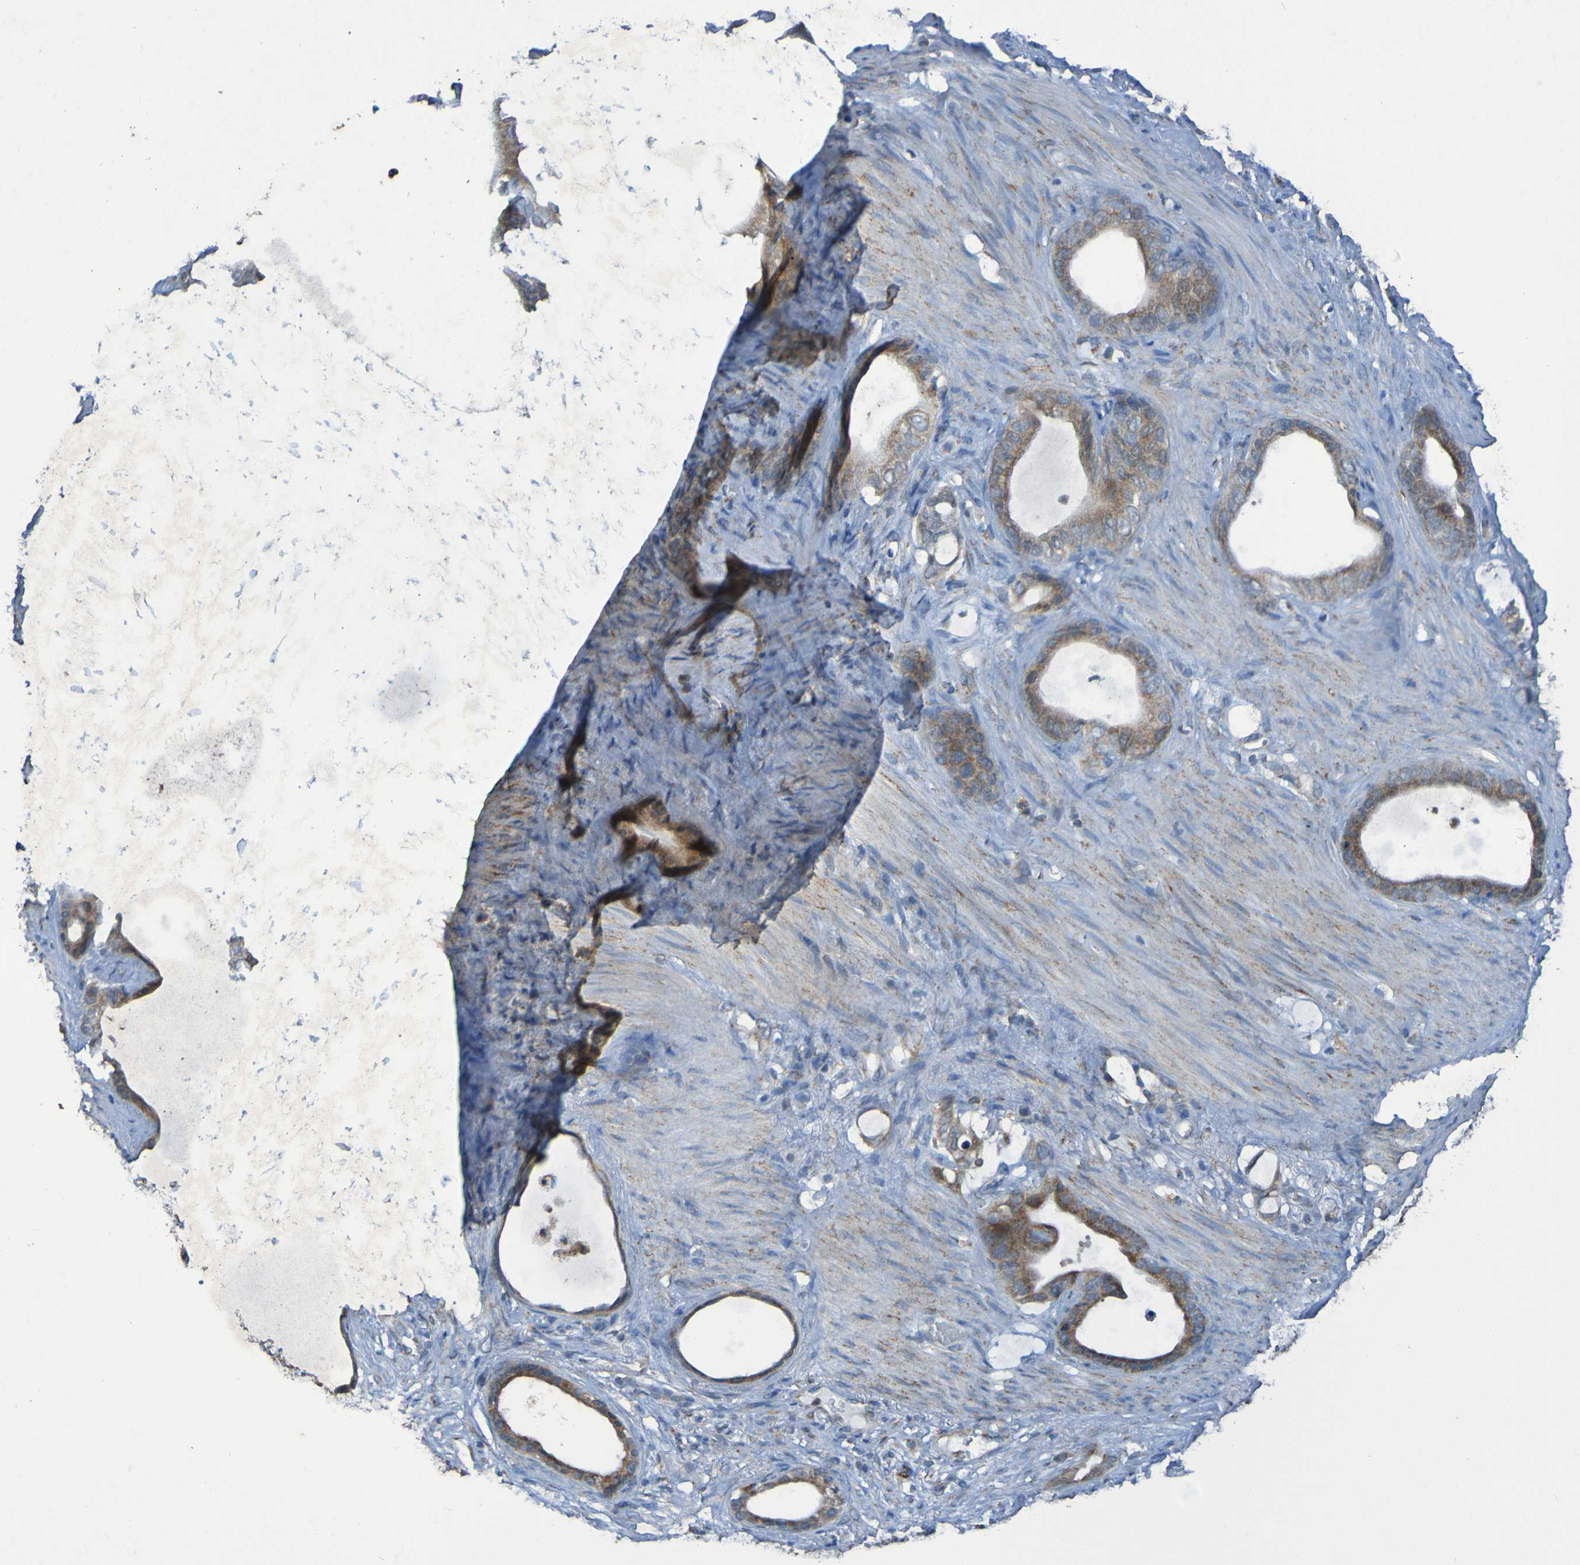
{"staining": {"intensity": "moderate", "quantity": ">75%", "location": "cytoplasmic/membranous"}, "tissue": "stomach cancer", "cell_type": "Tumor cells", "image_type": "cancer", "snomed": [{"axis": "morphology", "description": "Adenocarcinoma, NOS"}, {"axis": "topography", "description": "Stomach"}], "caption": "This is an image of IHC staining of stomach cancer (adenocarcinoma), which shows moderate expression in the cytoplasmic/membranous of tumor cells.", "gene": "CCDC51", "patient": {"sex": "female", "age": 75}}